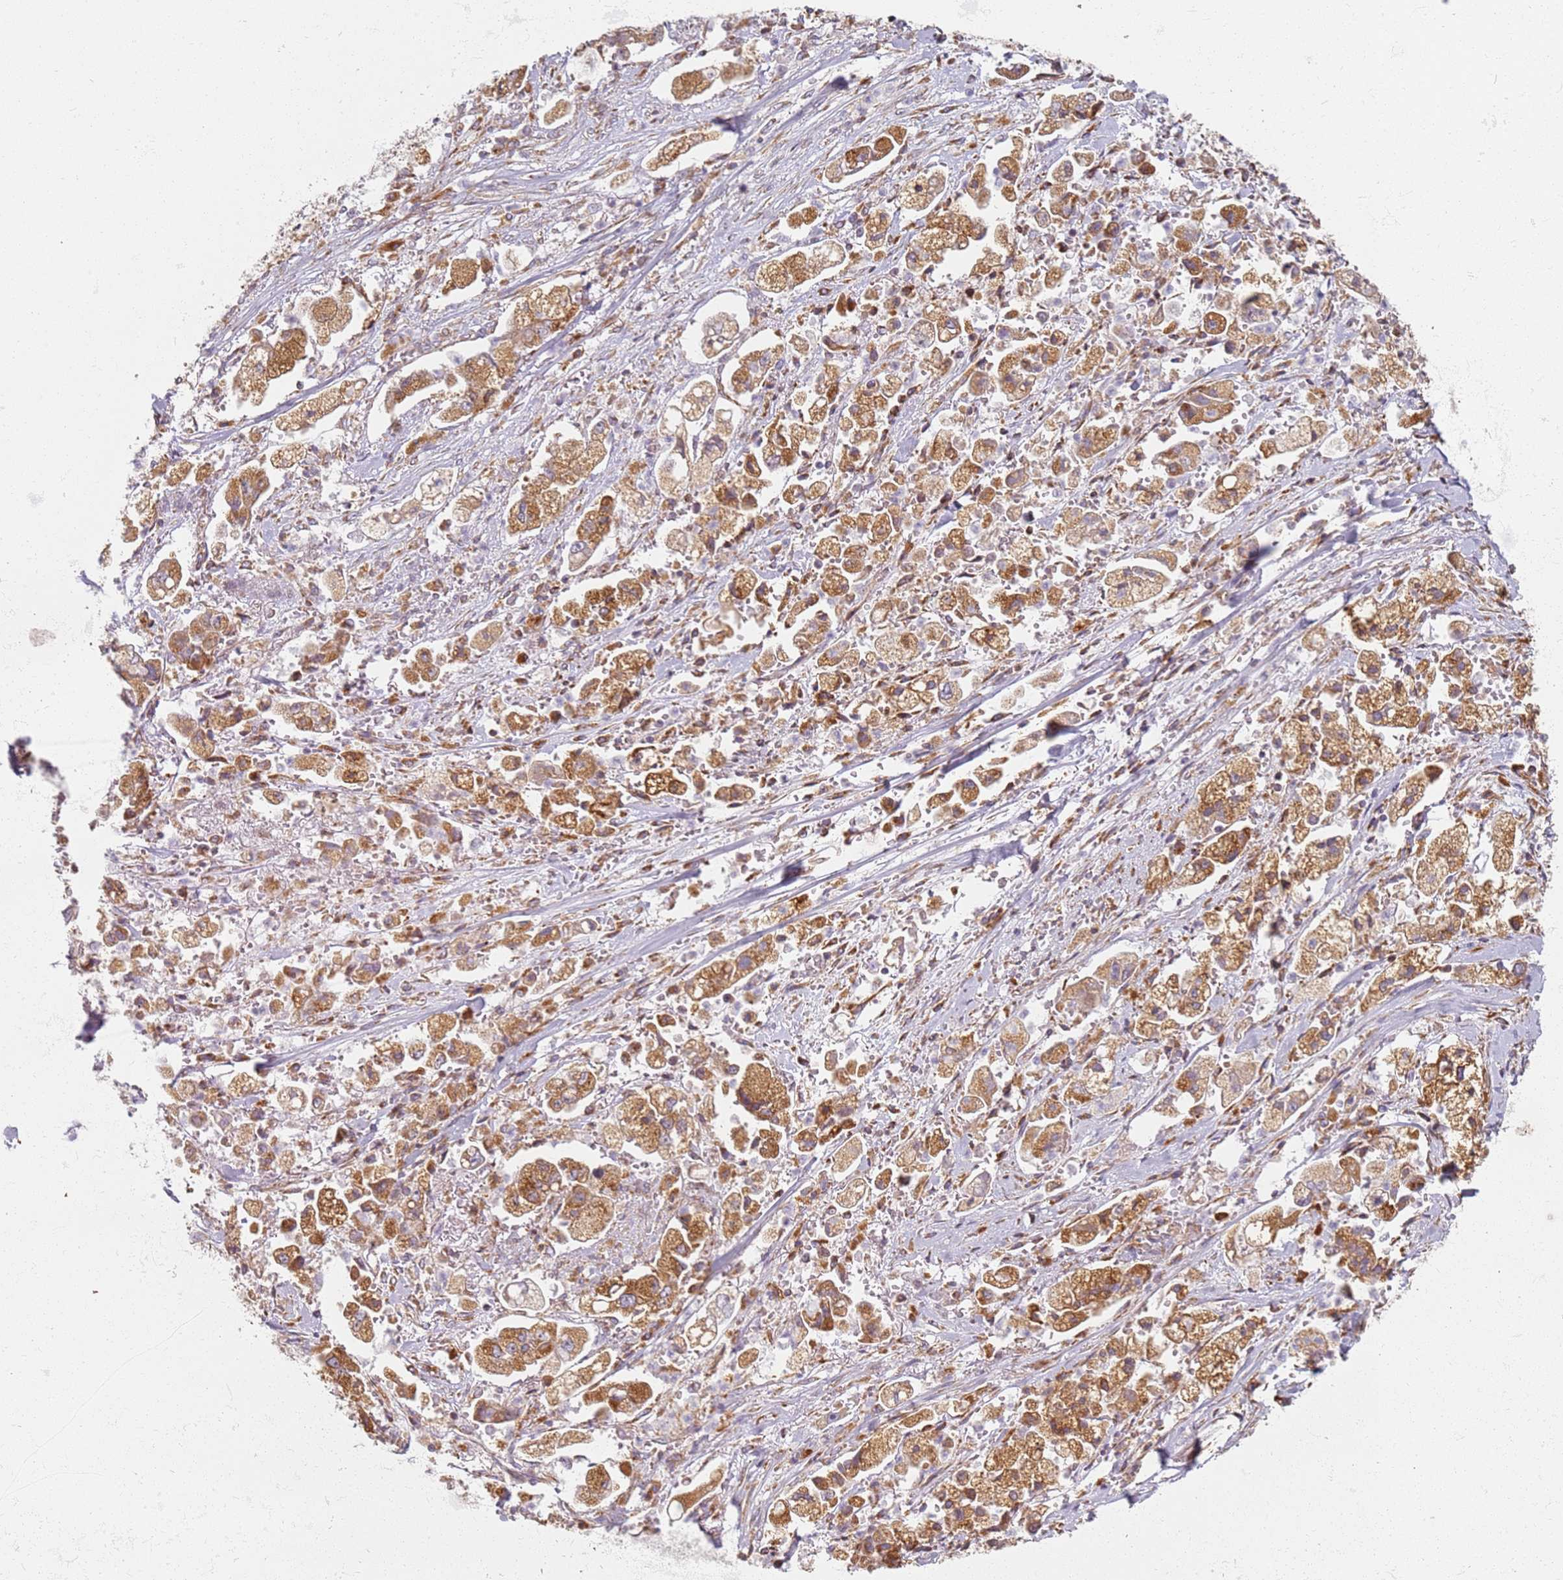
{"staining": {"intensity": "moderate", "quantity": ">75%", "location": "cytoplasmic/membranous"}, "tissue": "stomach cancer", "cell_type": "Tumor cells", "image_type": "cancer", "snomed": [{"axis": "morphology", "description": "Adenocarcinoma, NOS"}, {"axis": "topography", "description": "Stomach"}], "caption": "The histopathology image exhibits immunohistochemical staining of stomach cancer (adenocarcinoma). There is moderate cytoplasmic/membranous staining is present in about >75% of tumor cells.", "gene": "PROKR2", "patient": {"sex": "male", "age": 62}}